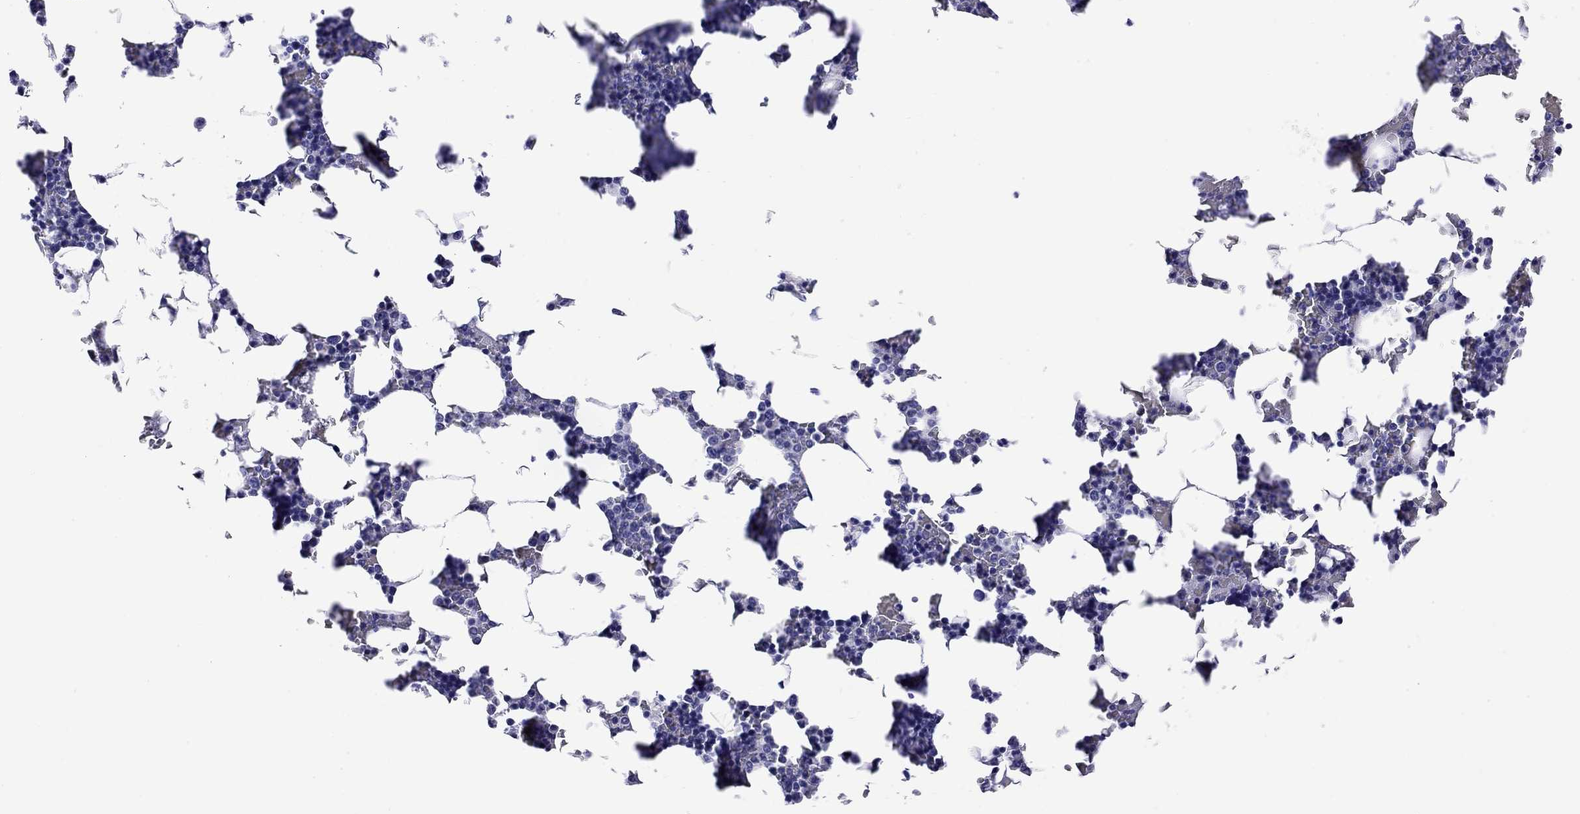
{"staining": {"intensity": "negative", "quantity": "none", "location": "none"}, "tissue": "bone marrow", "cell_type": "Hematopoietic cells", "image_type": "normal", "snomed": [{"axis": "morphology", "description": "Normal tissue, NOS"}, {"axis": "topography", "description": "Bone marrow"}], "caption": "This is a photomicrograph of immunohistochemistry (IHC) staining of unremarkable bone marrow, which shows no staining in hematopoietic cells.", "gene": "KIAA2012", "patient": {"sex": "male", "age": 51}}